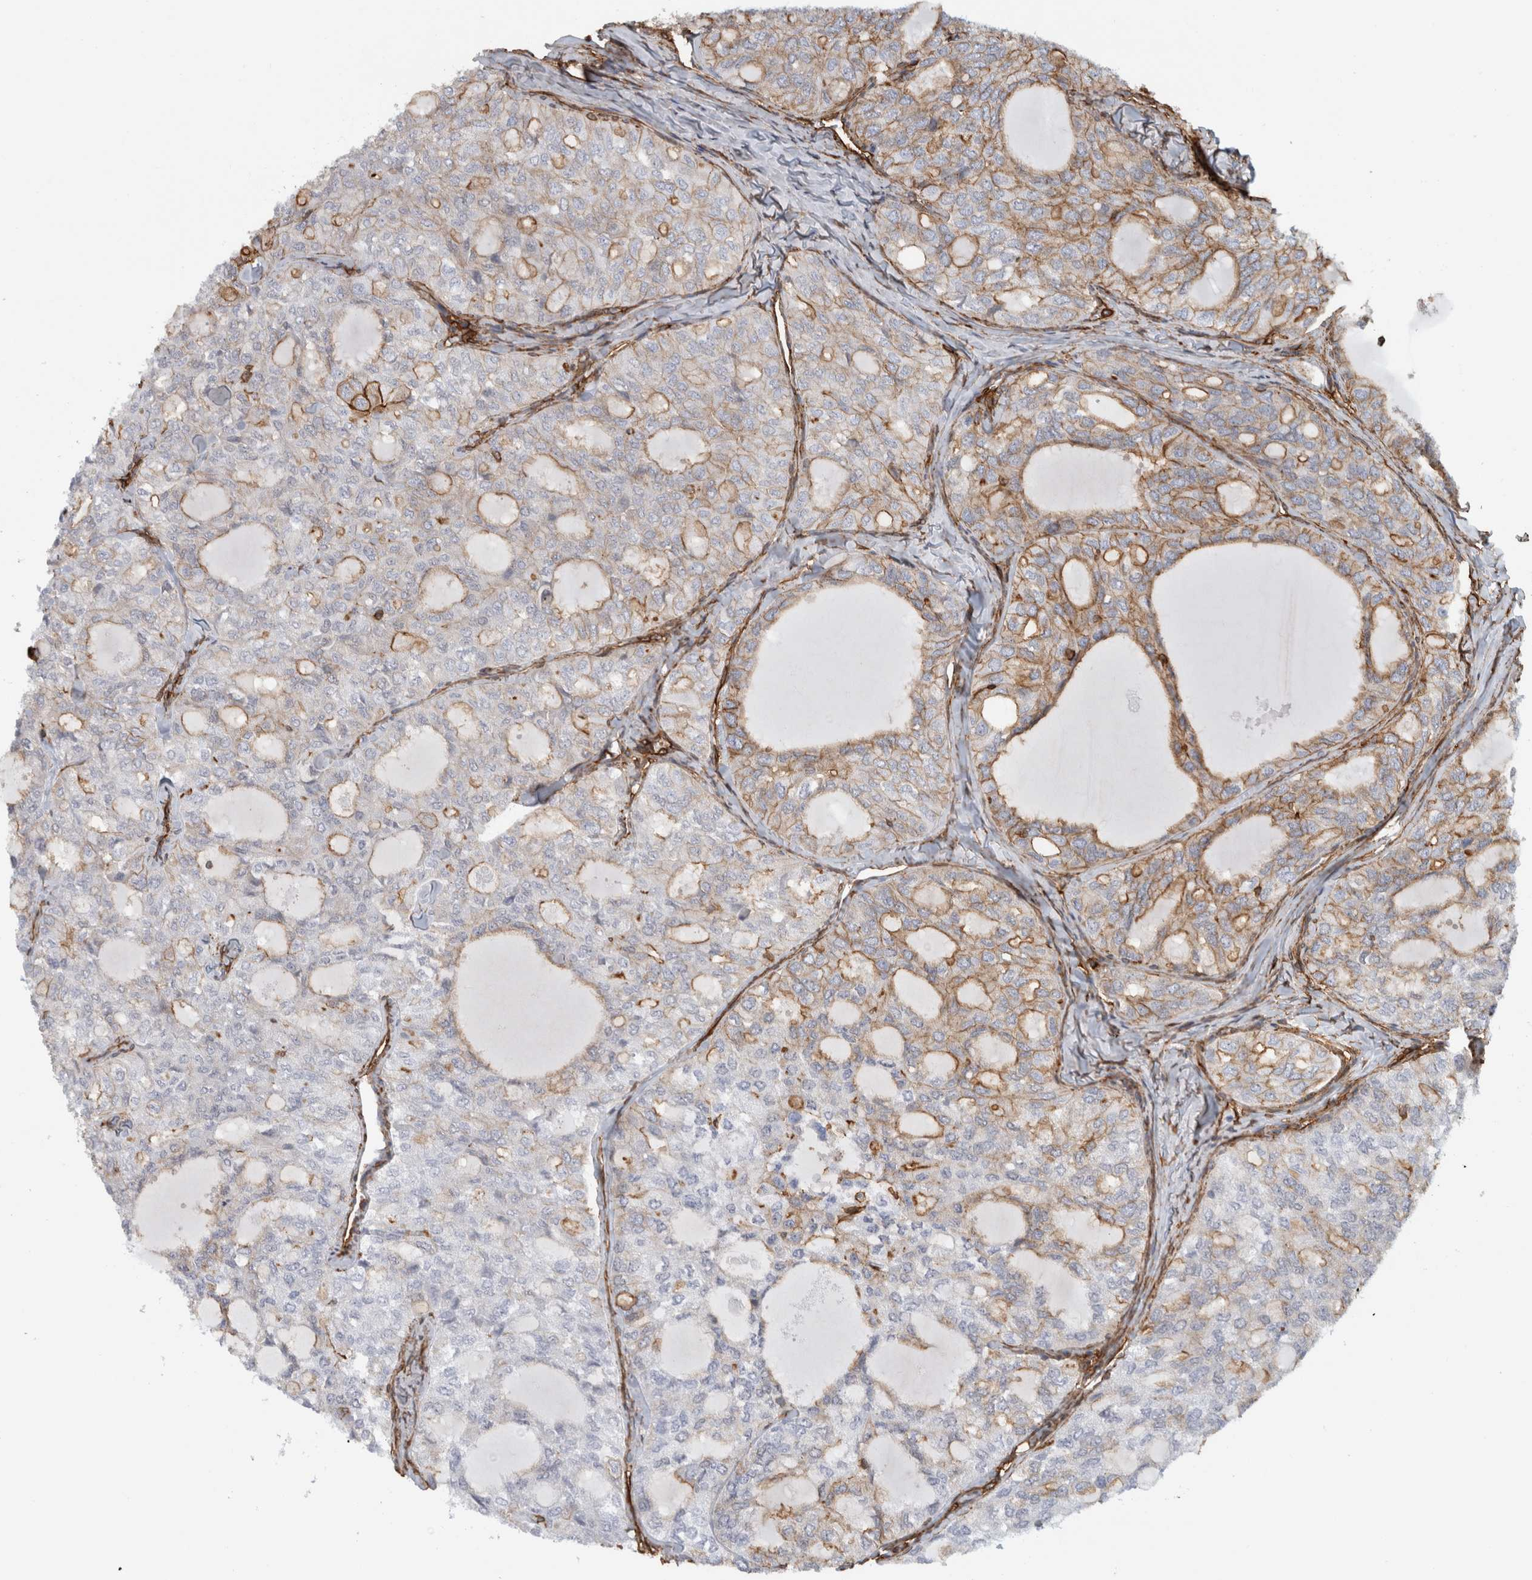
{"staining": {"intensity": "negative", "quantity": "none", "location": "none"}, "tissue": "thyroid cancer", "cell_type": "Tumor cells", "image_type": "cancer", "snomed": [{"axis": "morphology", "description": "Follicular adenoma carcinoma, NOS"}, {"axis": "topography", "description": "Thyroid gland"}], "caption": "IHC of human follicular adenoma carcinoma (thyroid) shows no expression in tumor cells. (Immunohistochemistry, brightfield microscopy, high magnification).", "gene": "AHNAK", "patient": {"sex": "male", "age": 75}}